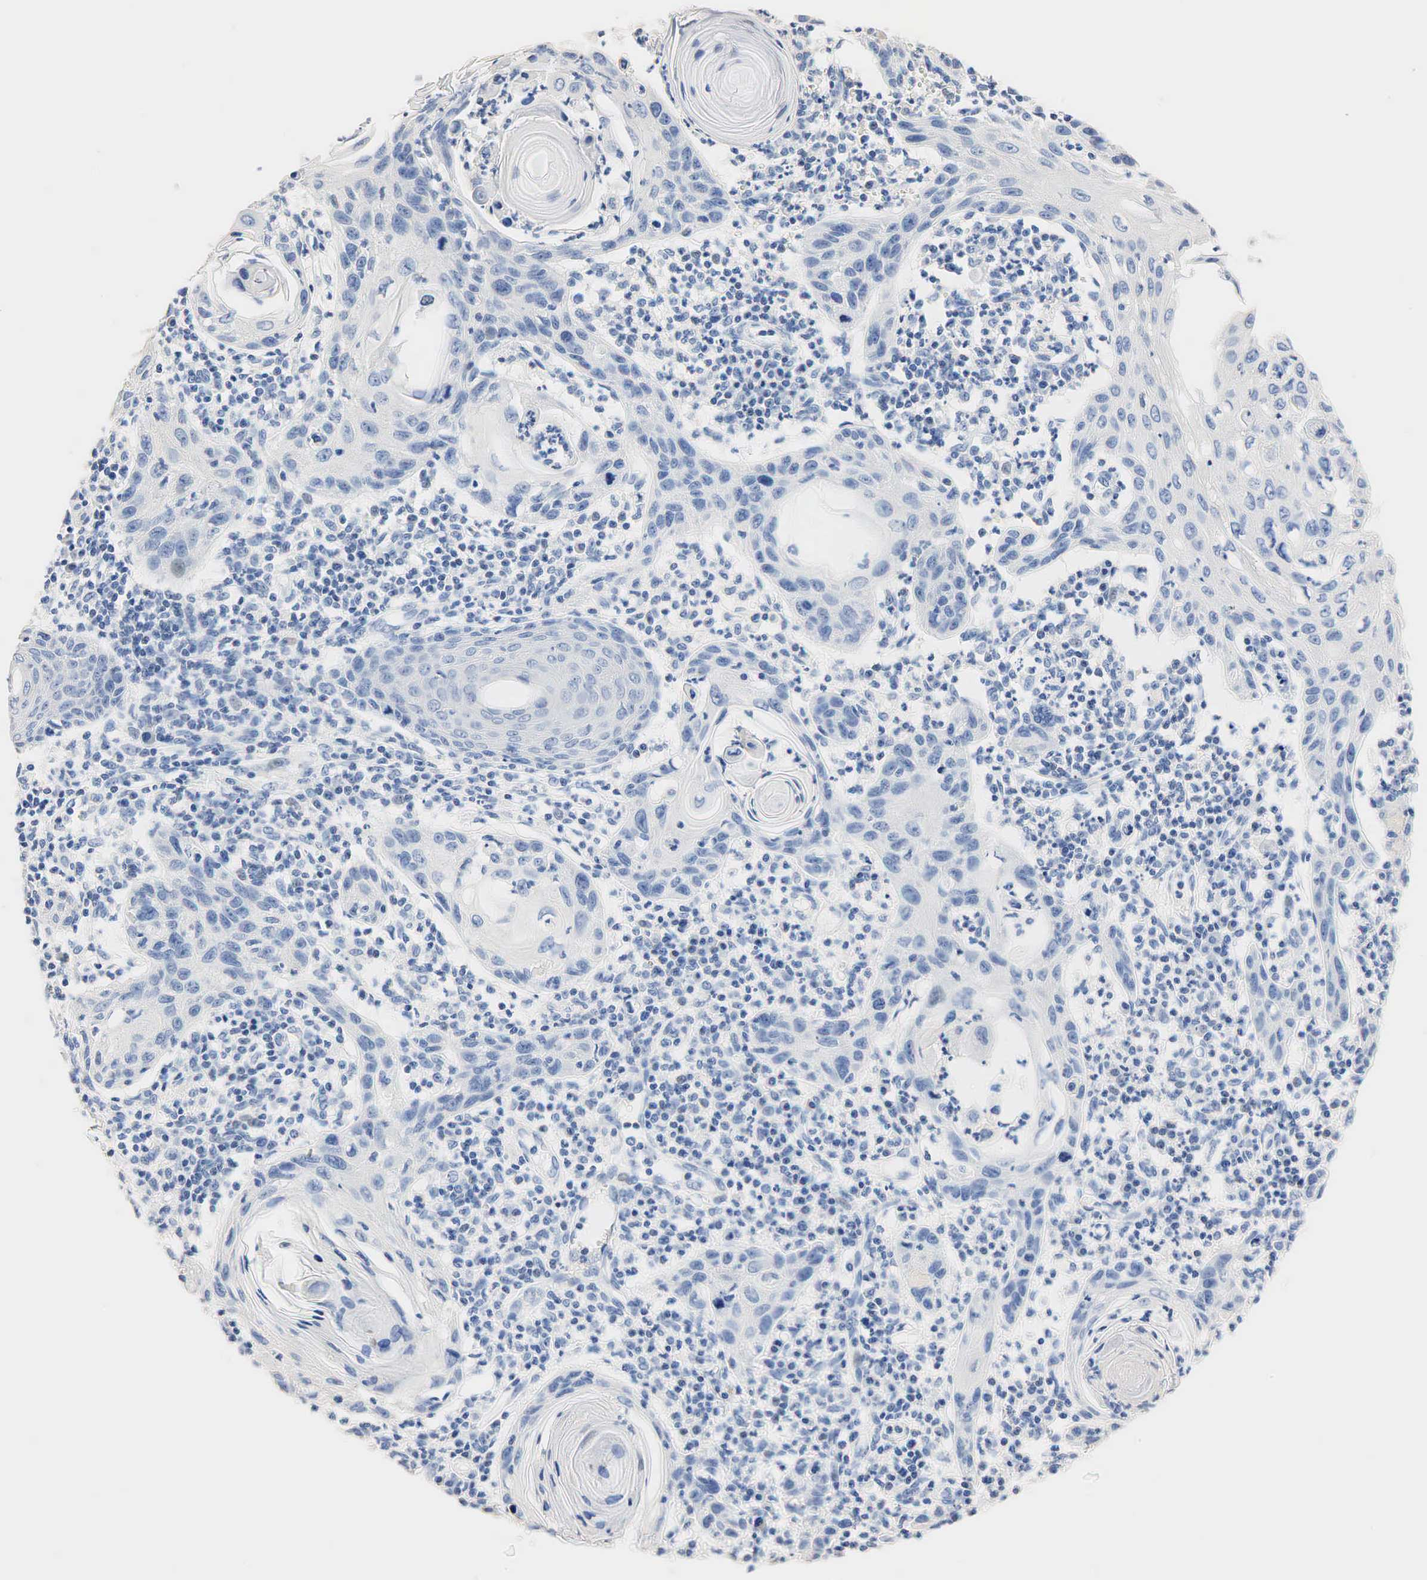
{"staining": {"intensity": "negative", "quantity": "none", "location": "none"}, "tissue": "skin cancer", "cell_type": "Tumor cells", "image_type": "cancer", "snomed": [{"axis": "morphology", "description": "Squamous cell carcinoma, NOS"}, {"axis": "topography", "description": "Skin"}], "caption": "Histopathology image shows no significant protein positivity in tumor cells of skin squamous cell carcinoma.", "gene": "SST", "patient": {"sex": "female", "age": 74}}